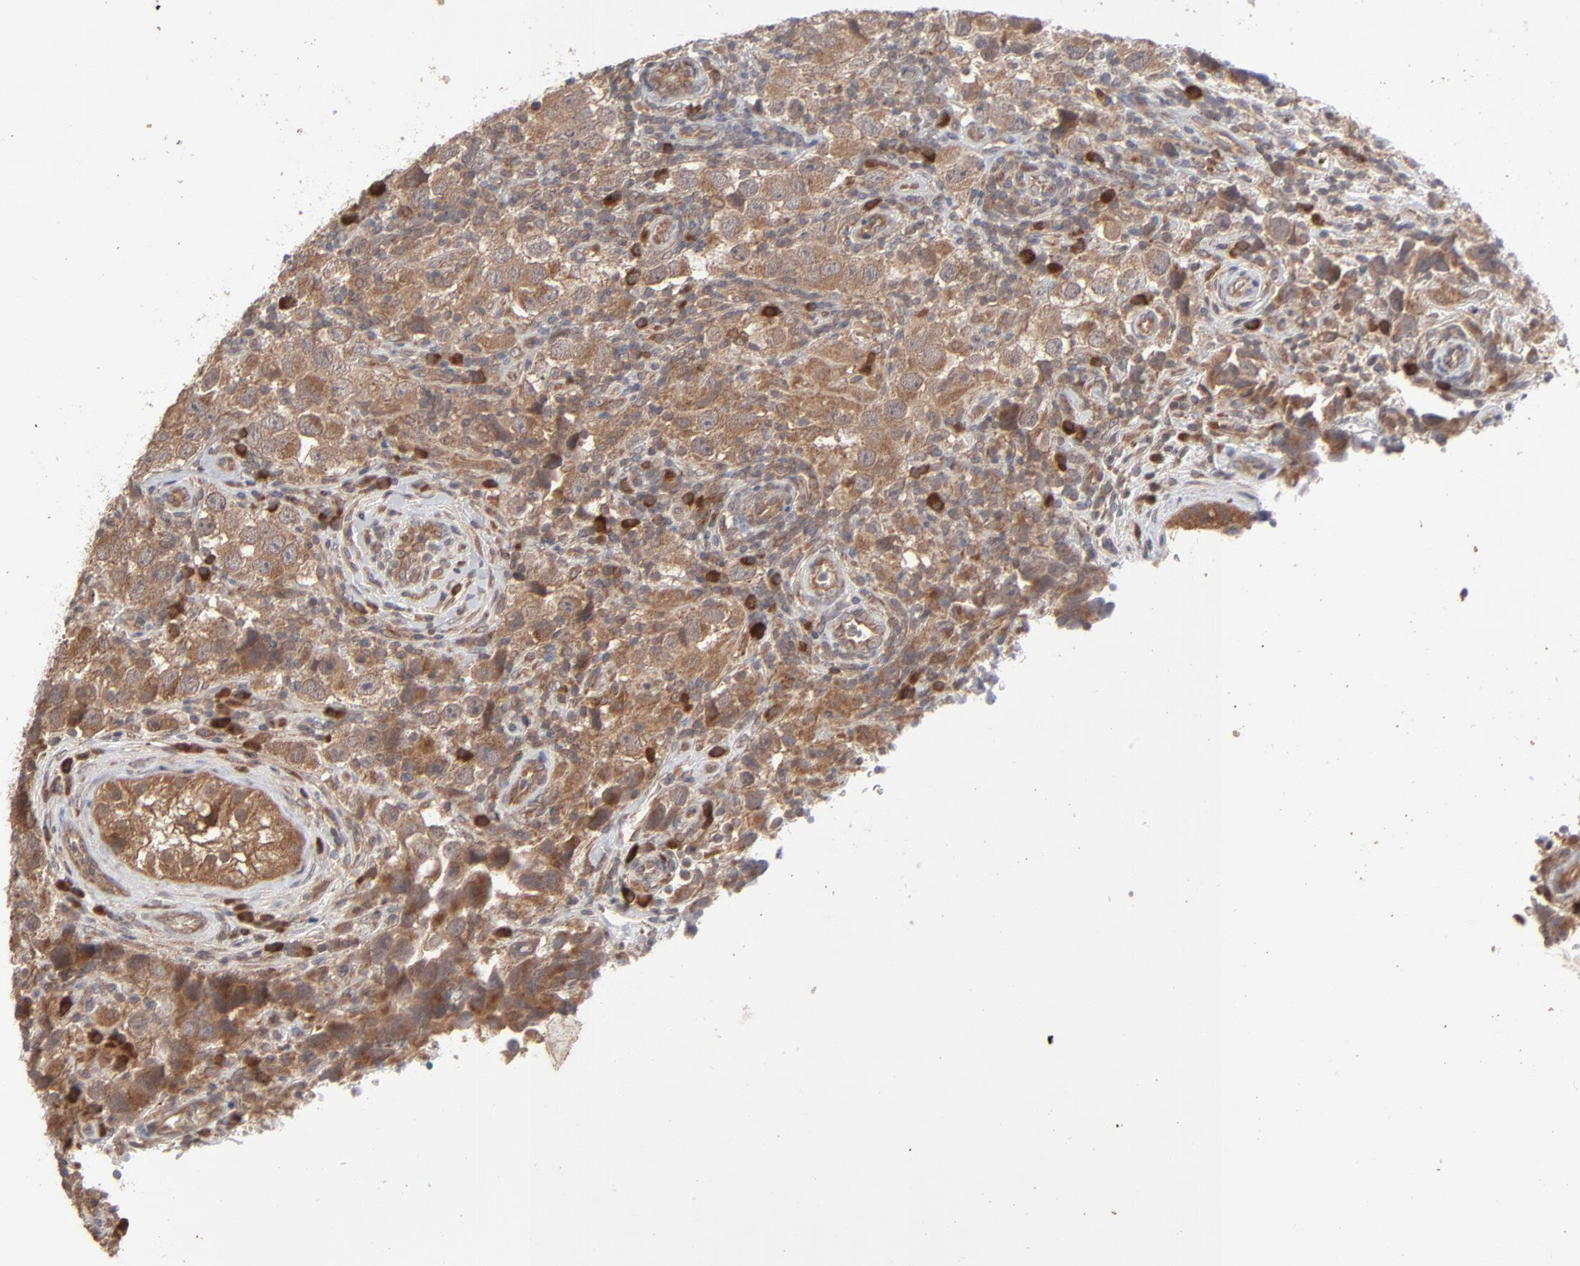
{"staining": {"intensity": "moderate", "quantity": ">75%", "location": "cytoplasmic/membranous"}, "tissue": "testis cancer", "cell_type": "Tumor cells", "image_type": "cancer", "snomed": [{"axis": "morphology", "description": "Carcinoma, Embryonal, NOS"}, {"axis": "topography", "description": "Testis"}], "caption": "A high-resolution image shows IHC staining of embryonal carcinoma (testis), which demonstrates moderate cytoplasmic/membranous expression in approximately >75% of tumor cells.", "gene": "SCFD1", "patient": {"sex": "male", "age": 21}}